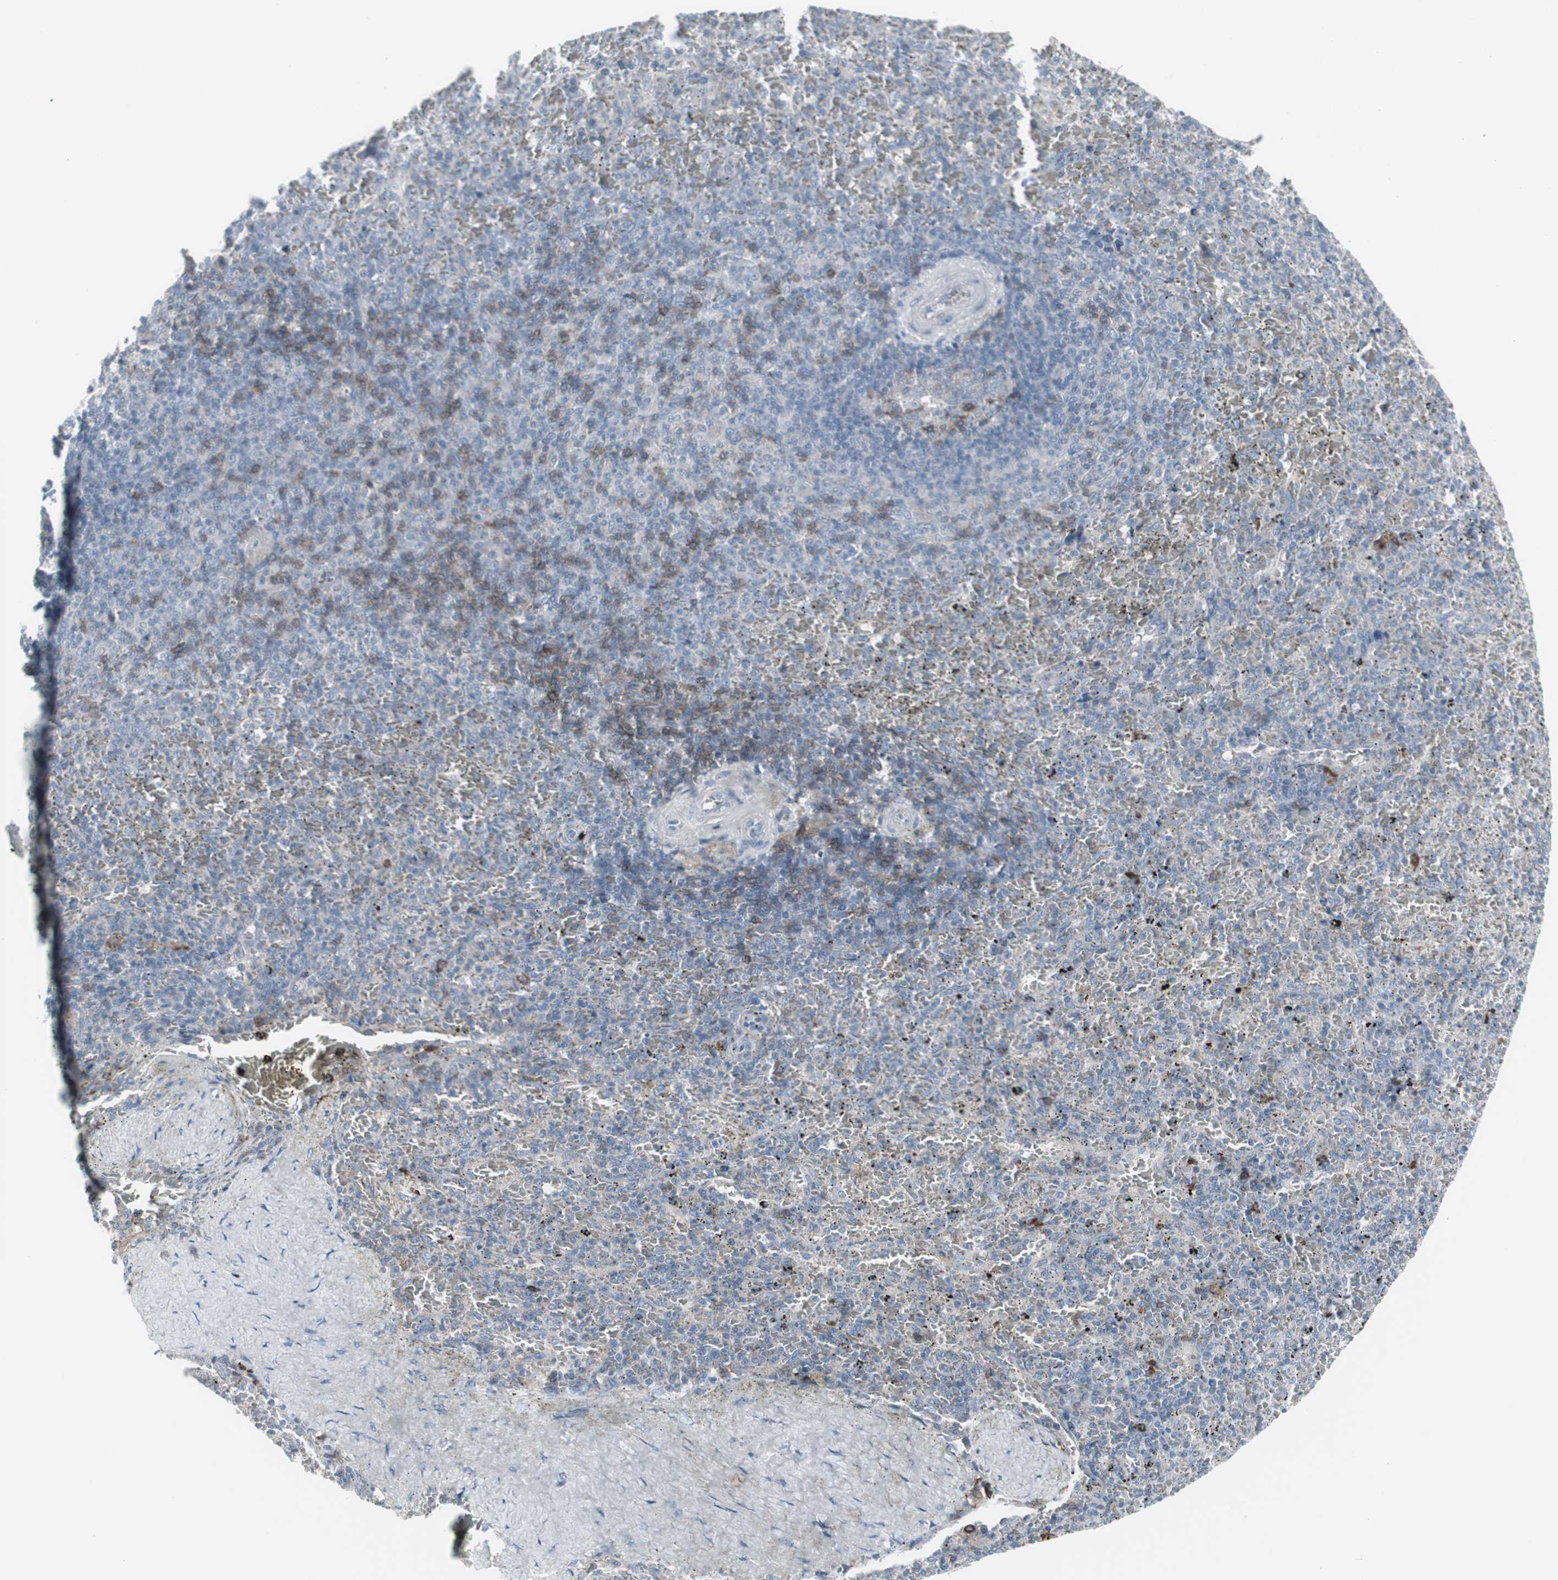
{"staining": {"intensity": "weak", "quantity": "<25%", "location": "cytoplasmic/membranous"}, "tissue": "spleen", "cell_type": "Cells in red pulp", "image_type": "normal", "snomed": [{"axis": "morphology", "description": "Normal tissue, NOS"}, {"axis": "topography", "description": "Spleen"}], "caption": "An IHC micrograph of benign spleen is shown. There is no staining in cells in red pulp of spleen.", "gene": "ZSCAN32", "patient": {"sex": "female", "age": 43}}